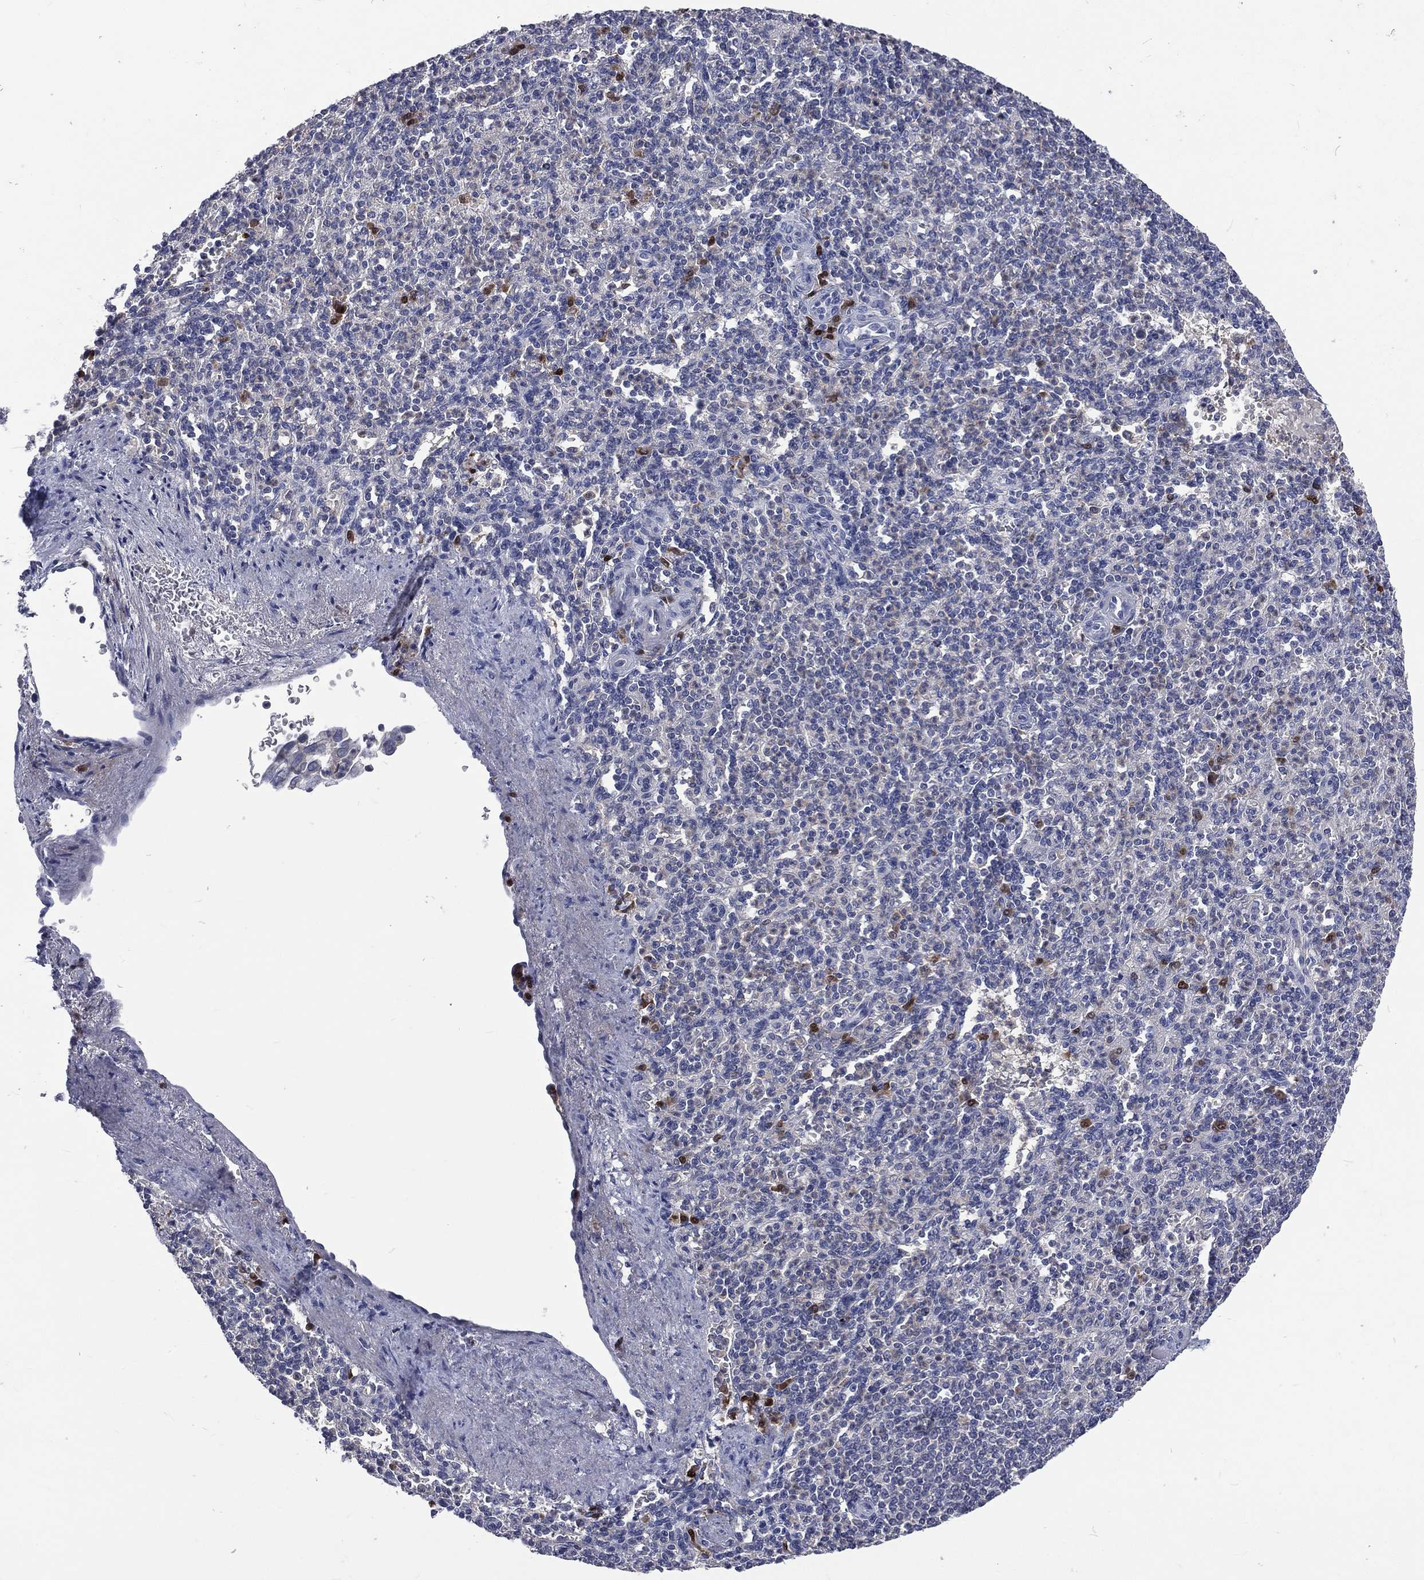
{"staining": {"intensity": "strong", "quantity": "<25%", "location": "nuclear"}, "tissue": "spleen", "cell_type": "Cells in red pulp", "image_type": "normal", "snomed": [{"axis": "morphology", "description": "Normal tissue, NOS"}, {"axis": "topography", "description": "Spleen"}], "caption": "A photomicrograph of spleen stained for a protein exhibits strong nuclear brown staining in cells in red pulp. (Brightfield microscopy of DAB IHC at high magnification).", "gene": "CA12", "patient": {"sex": "female", "age": 74}}